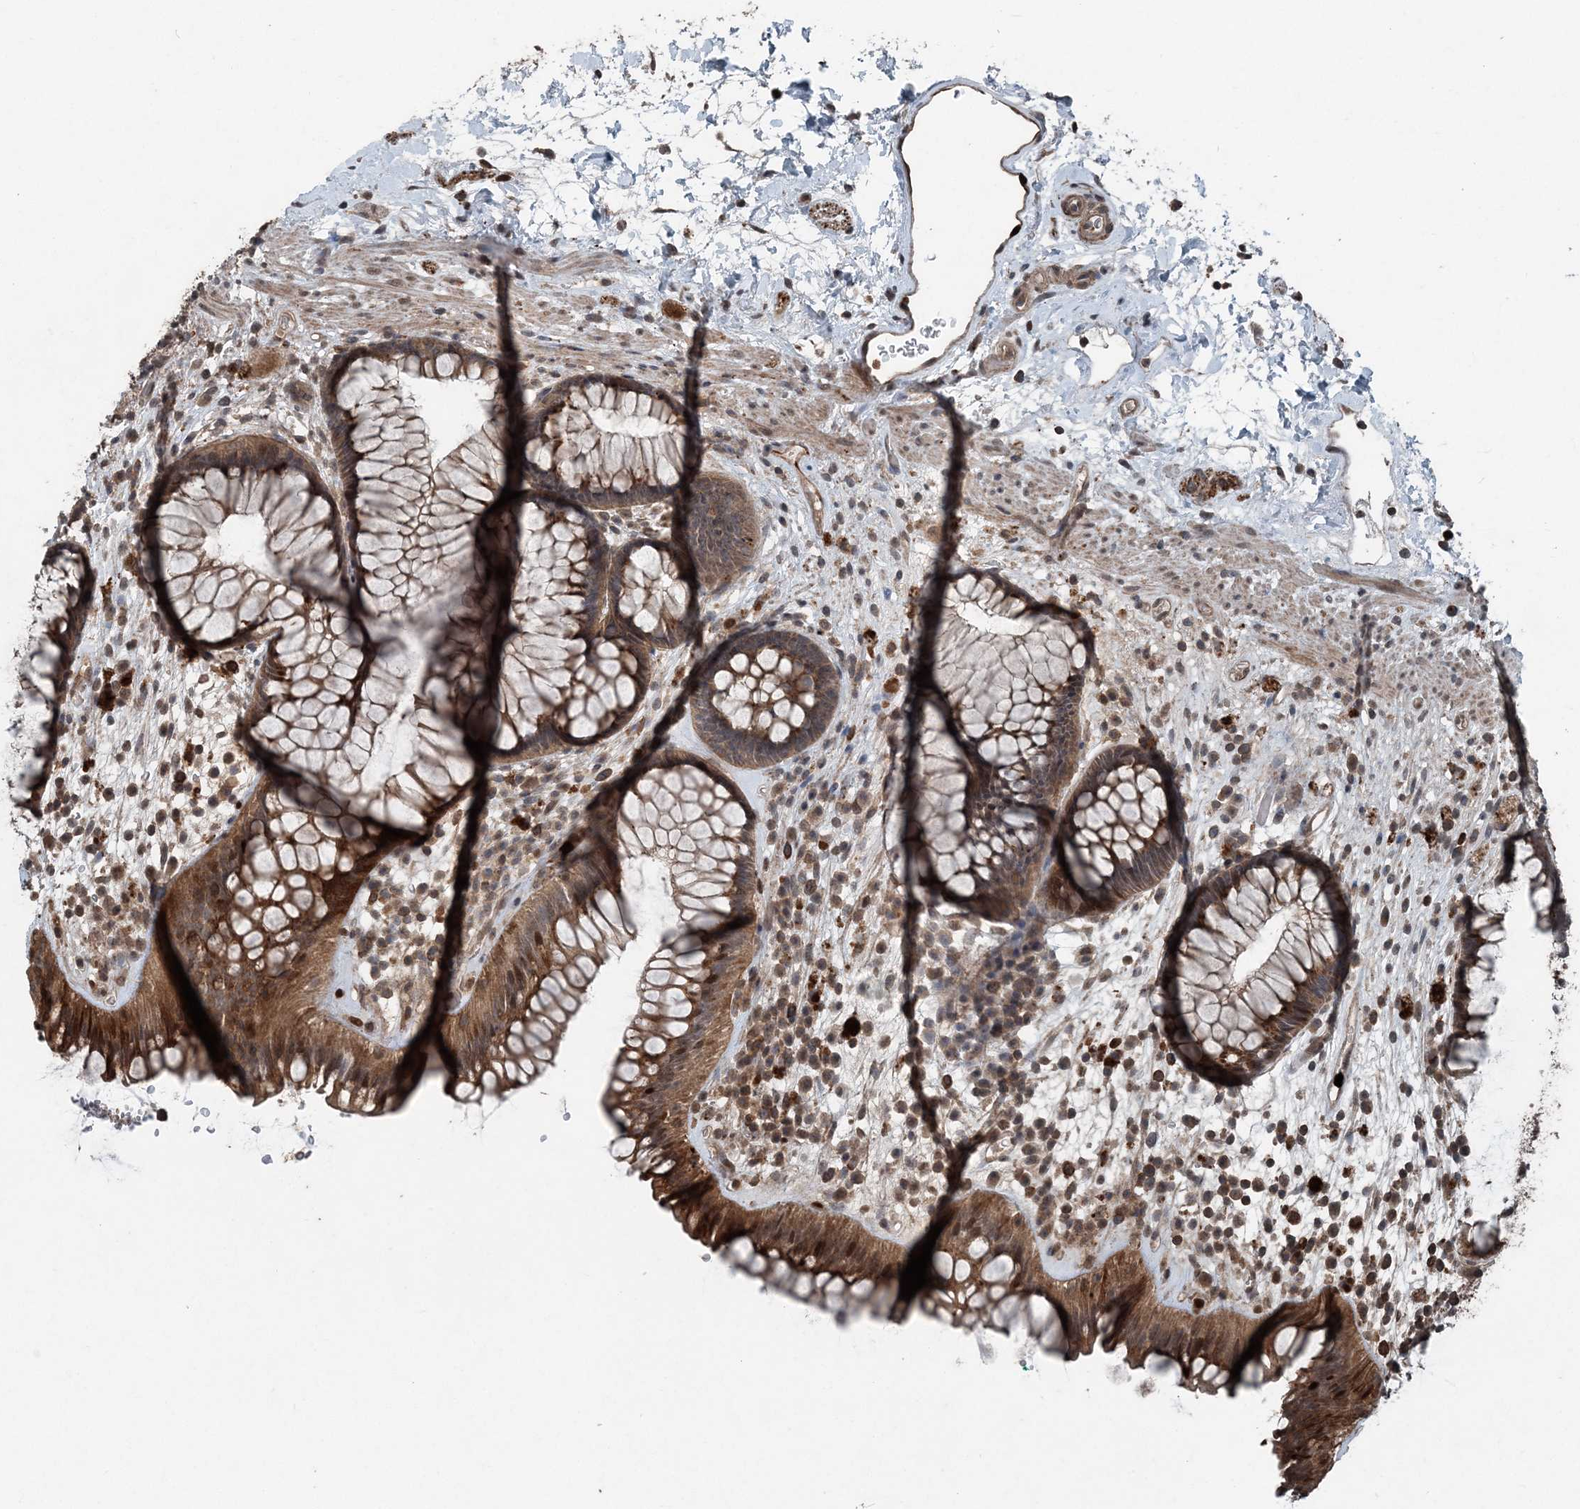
{"staining": {"intensity": "strong", "quantity": ">75%", "location": "cytoplasmic/membranous,nuclear"}, "tissue": "rectum", "cell_type": "Glandular cells", "image_type": "normal", "snomed": [{"axis": "morphology", "description": "Normal tissue, NOS"}, {"axis": "topography", "description": "Rectum"}], "caption": "Protein staining shows strong cytoplasmic/membranous,nuclear positivity in approximately >75% of glandular cells in benign rectum. Using DAB (3,3'-diaminobenzidine) (brown) and hematoxylin (blue) stains, captured at high magnification using brightfield microscopy.", "gene": "CFL1", "patient": {"sex": "male", "age": 51}}